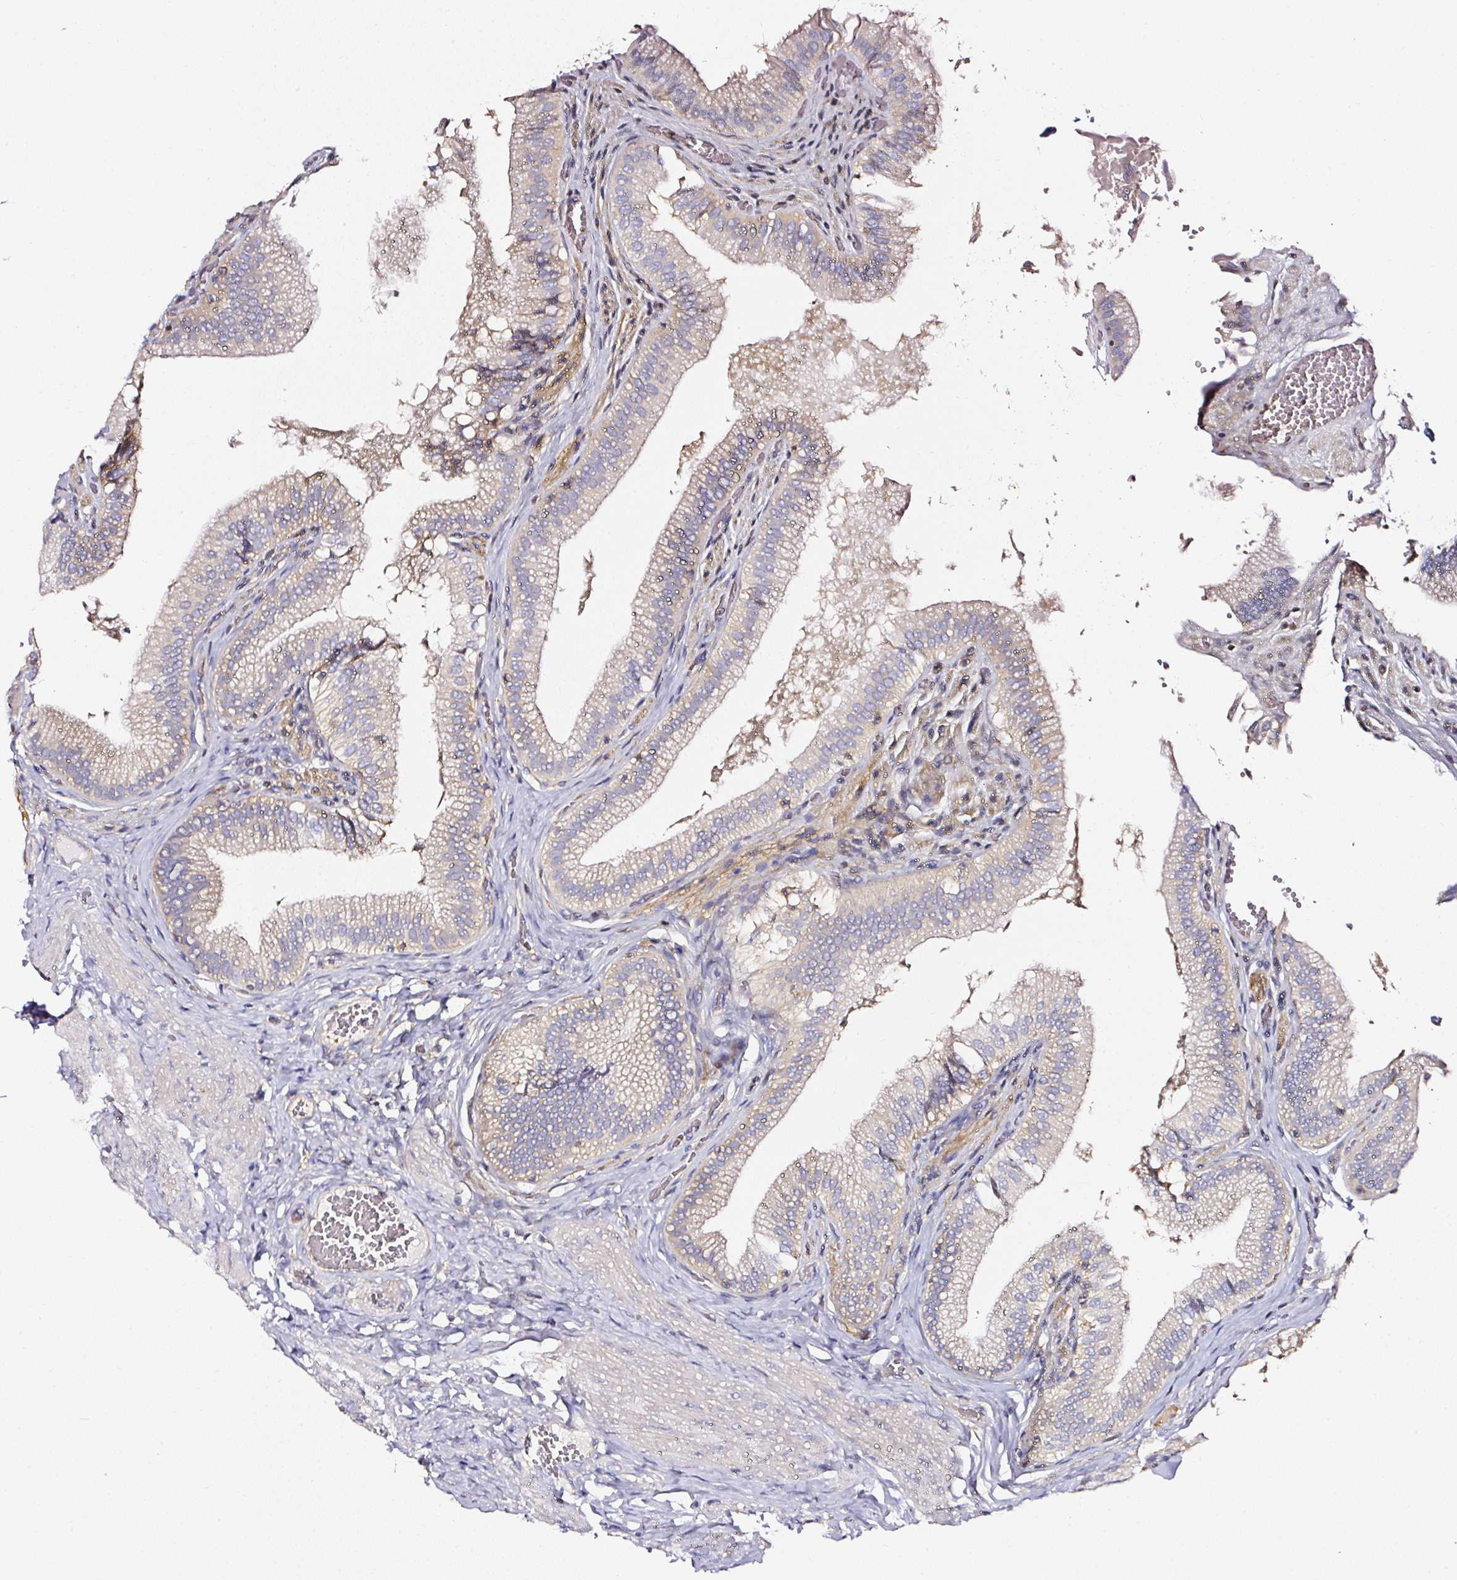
{"staining": {"intensity": "moderate", "quantity": "<25%", "location": "cytoplasmic/membranous"}, "tissue": "gallbladder", "cell_type": "Glandular cells", "image_type": "normal", "snomed": [{"axis": "morphology", "description": "Normal tissue, NOS"}, {"axis": "topography", "description": "Gallbladder"}, {"axis": "topography", "description": "Peripheral nerve tissue"}], "caption": "This image exhibits unremarkable gallbladder stained with immunohistochemistry to label a protein in brown. The cytoplasmic/membranous of glandular cells show moderate positivity for the protein. Nuclei are counter-stained blue.", "gene": "CD47", "patient": {"sex": "male", "age": 17}}